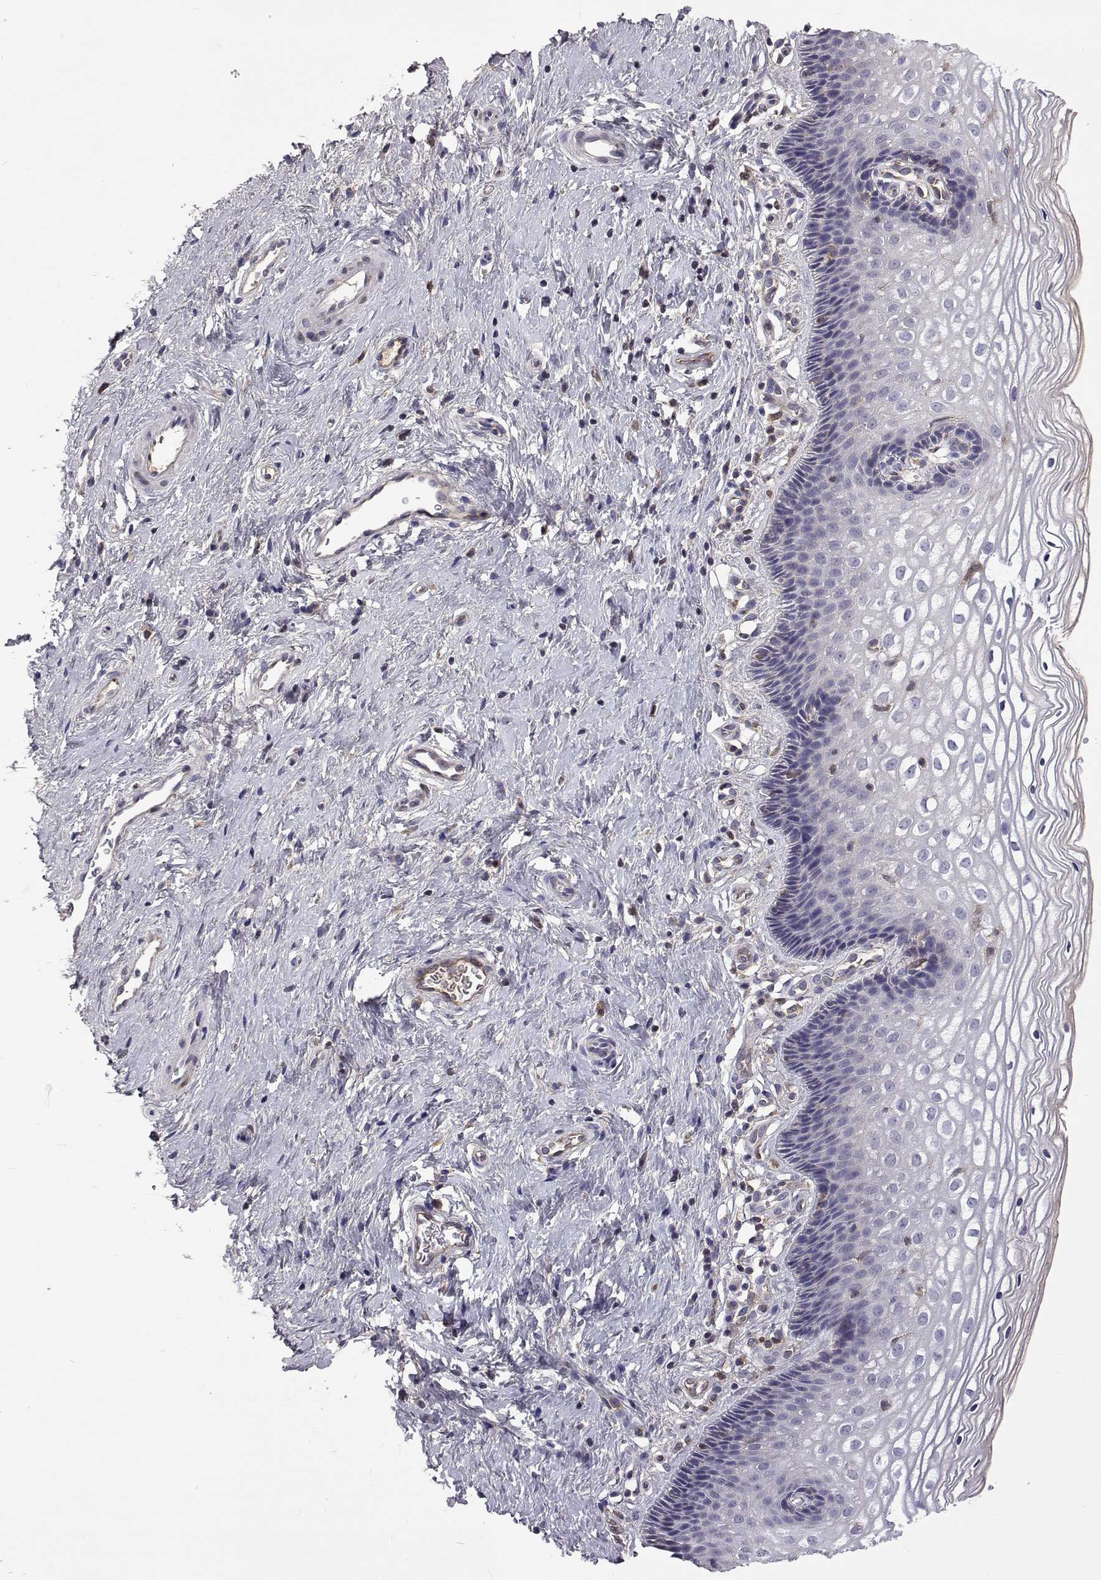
{"staining": {"intensity": "negative", "quantity": "none", "location": "none"}, "tissue": "cervix", "cell_type": "Glandular cells", "image_type": "normal", "snomed": [{"axis": "morphology", "description": "Normal tissue, NOS"}, {"axis": "topography", "description": "Cervix"}], "caption": "Protein analysis of benign cervix displays no significant positivity in glandular cells. (Stains: DAB immunohistochemistry (IHC) with hematoxylin counter stain, Microscopy: brightfield microscopy at high magnification).", "gene": "TCF15", "patient": {"sex": "female", "age": 34}}